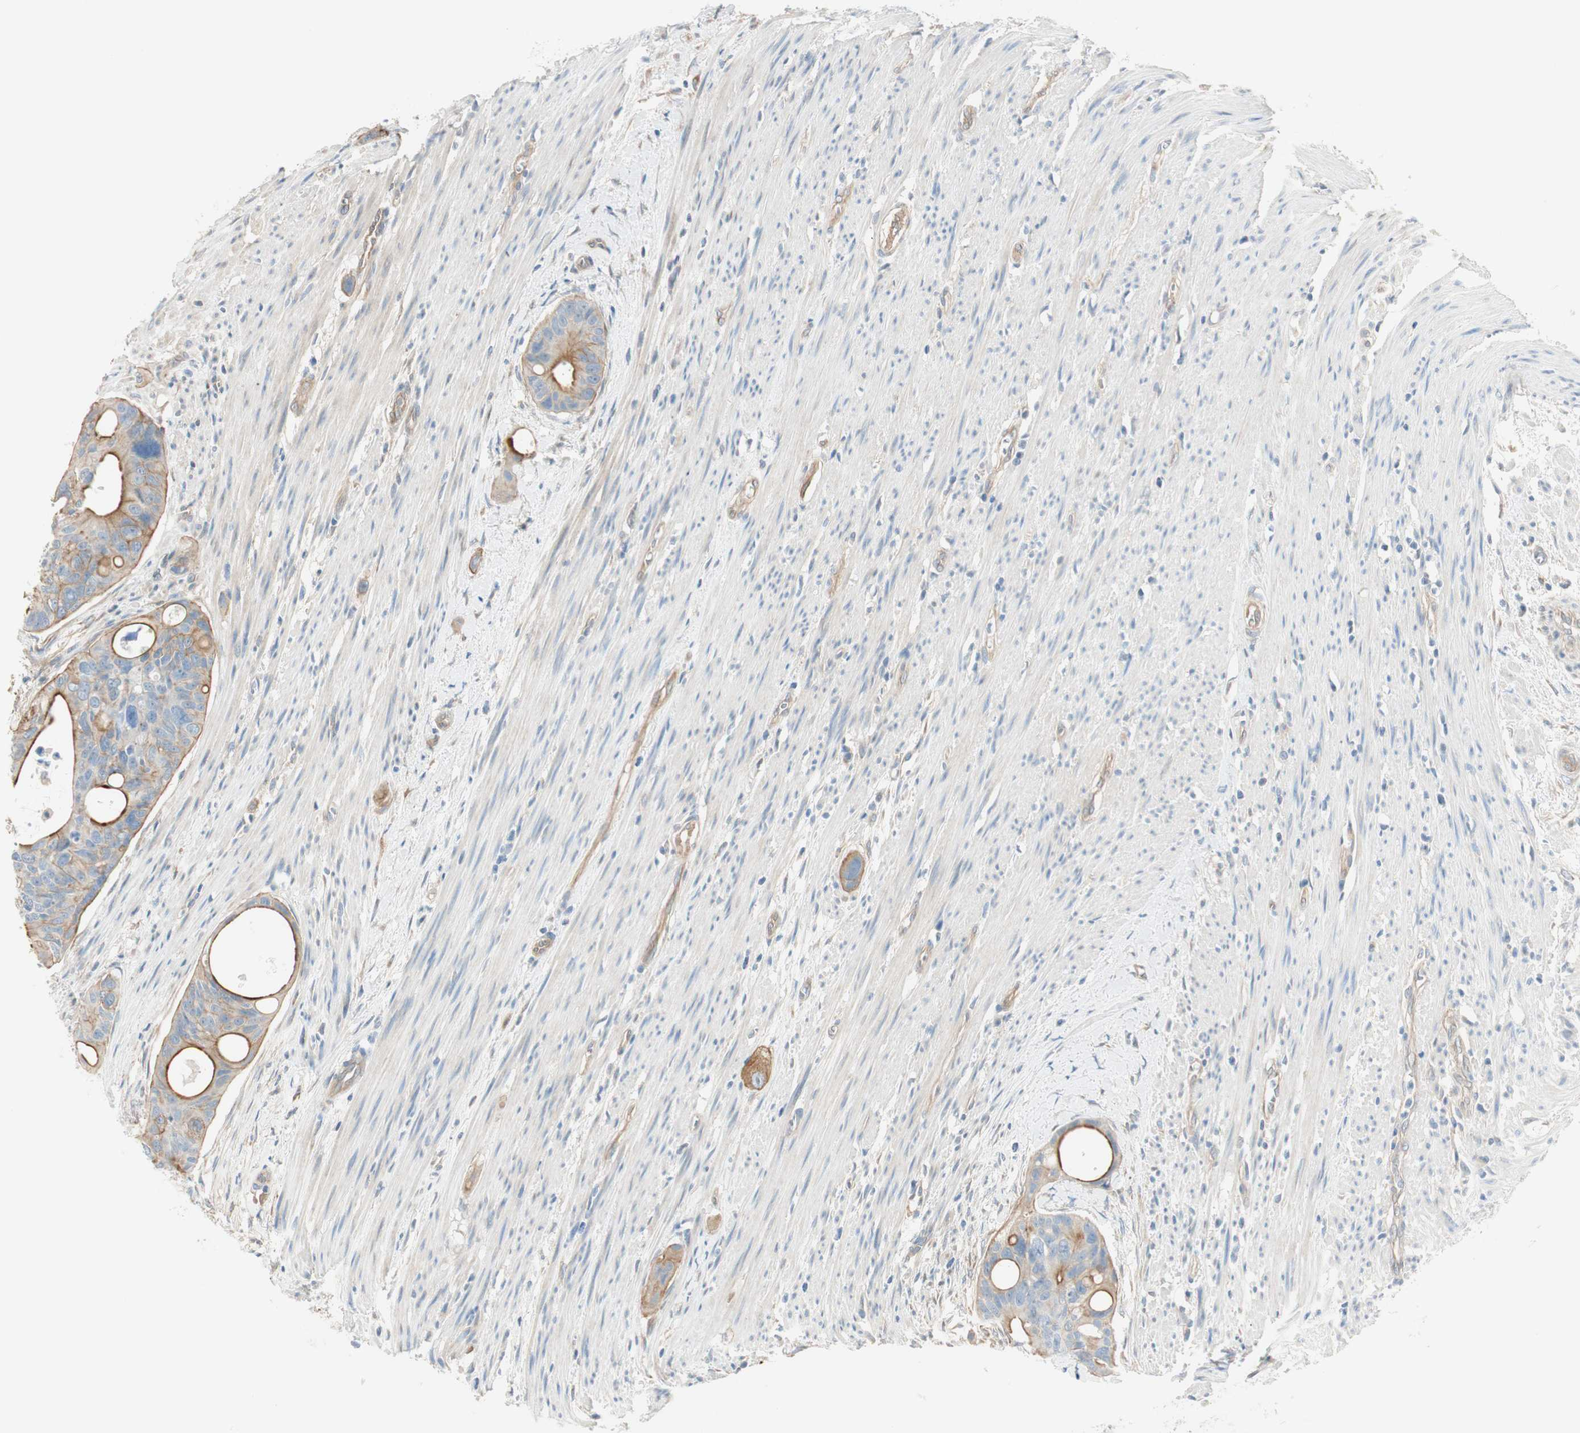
{"staining": {"intensity": "weak", "quantity": "25%-75%", "location": "cytoplasmic/membranous"}, "tissue": "colorectal cancer", "cell_type": "Tumor cells", "image_type": "cancer", "snomed": [{"axis": "morphology", "description": "Adenocarcinoma, NOS"}, {"axis": "topography", "description": "Colon"}], "caption": "Colorectal cancer (adenocarcinoma) stained with DAB (3,3'-diaminobenzidine) immunohistochemistry reveals low levels of weak cytoplasmic/membranous positivity in approximately 25%-75% of tumor cells.", "gene": "CDK3", "patient": {"sex": "female", "age": 57}}